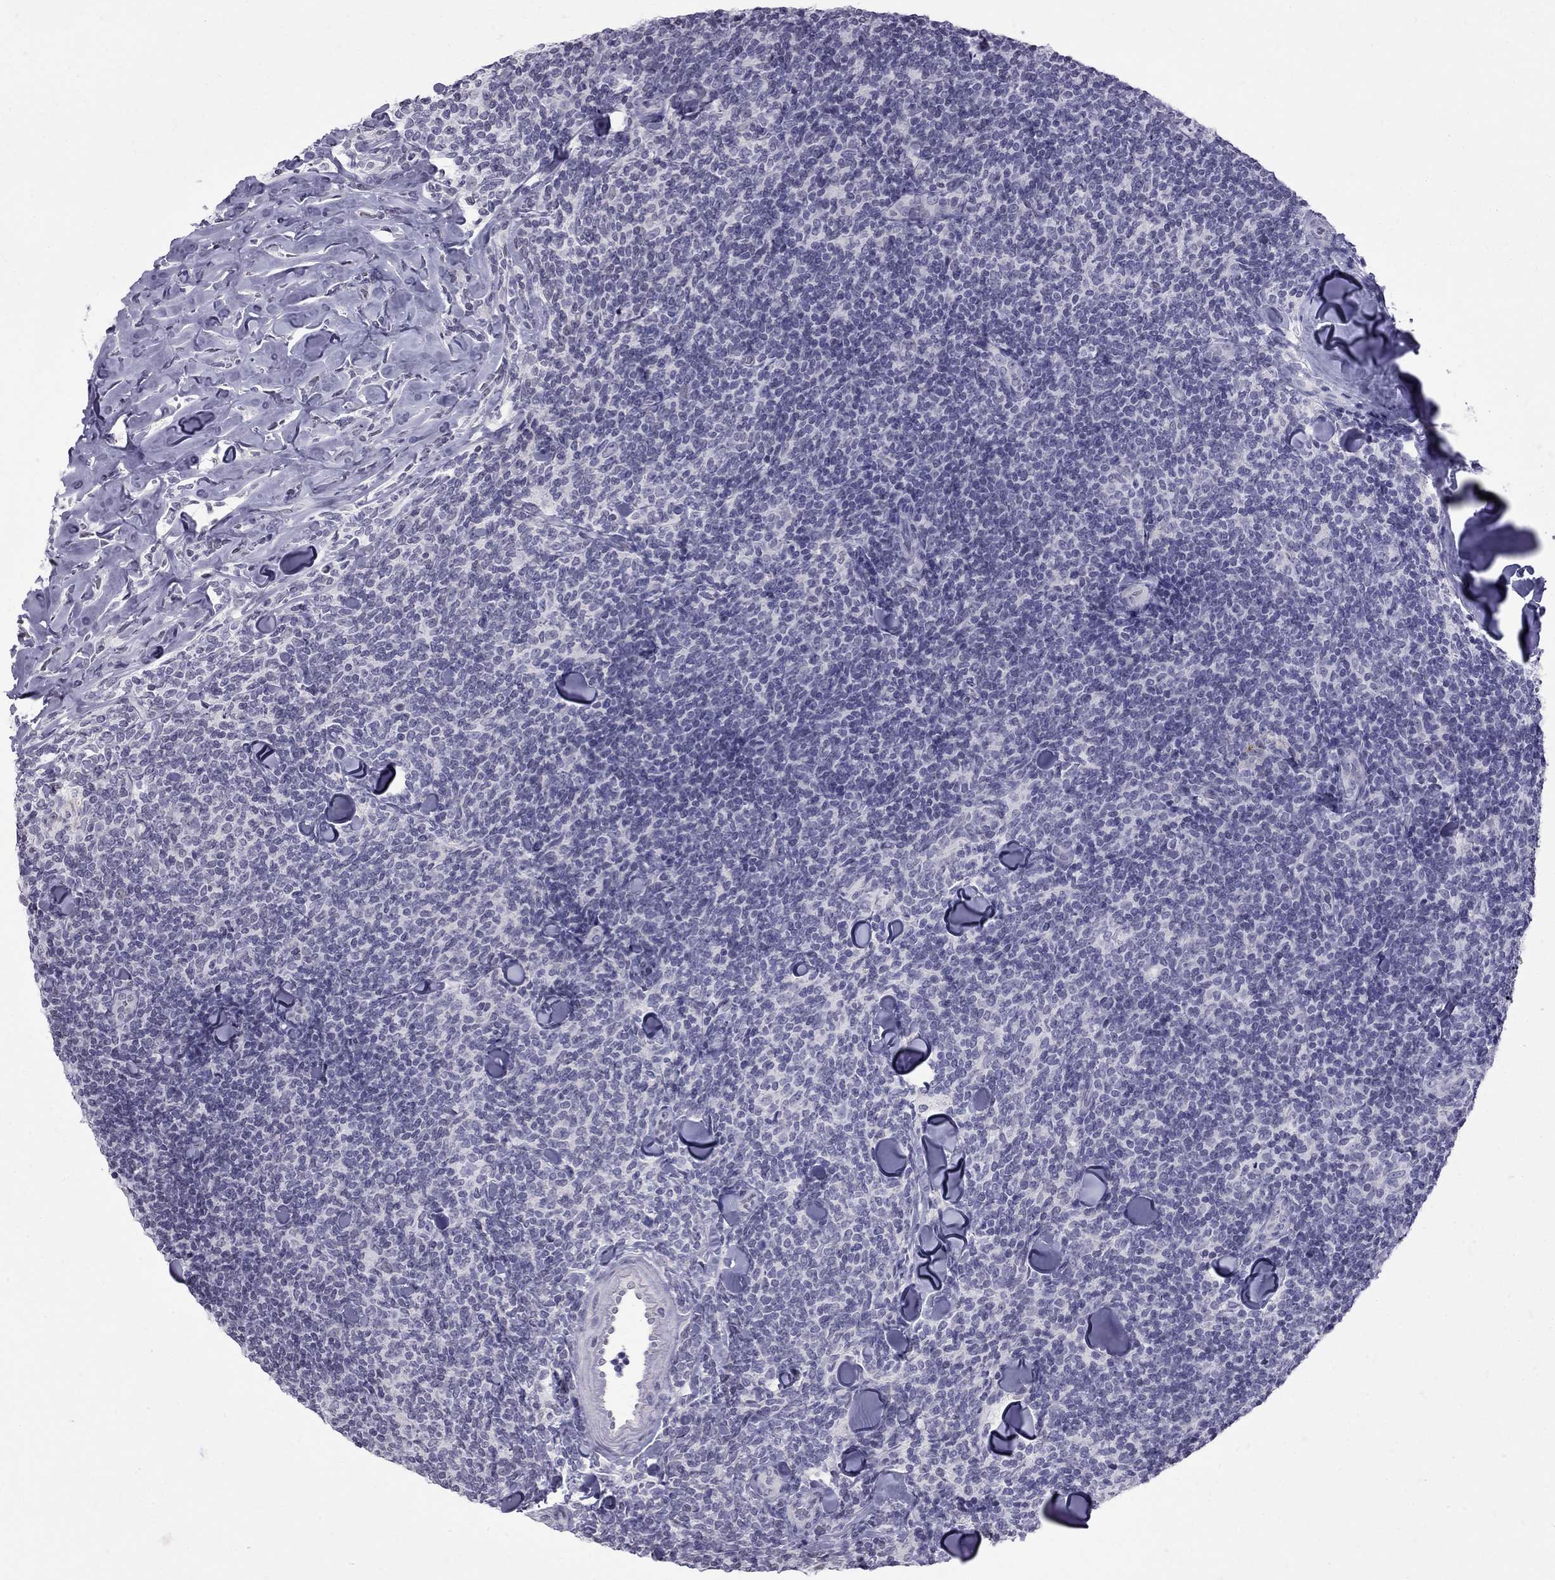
{"staining": {"intensity": "negative", "quantity": "none", "location": "none"}, "tissue": "lymphoma", "cell_type": "Tumor cells", "image_type": "cancer", "snomed": [{"axis": "morphology", "description": "Malignant lymphoma, non-Hodgkin's type, Low grade"}, {"axis": "topography", "description": "Lymph node"}], "caption": "Immunohistochemical staining of human malignant lymphoma, non-Hodgkin's type (low-grade) demonstrates no significant expression in tumor cells.", "gene": "MUC15", "patient": {"sex": "female", "age": 56}}